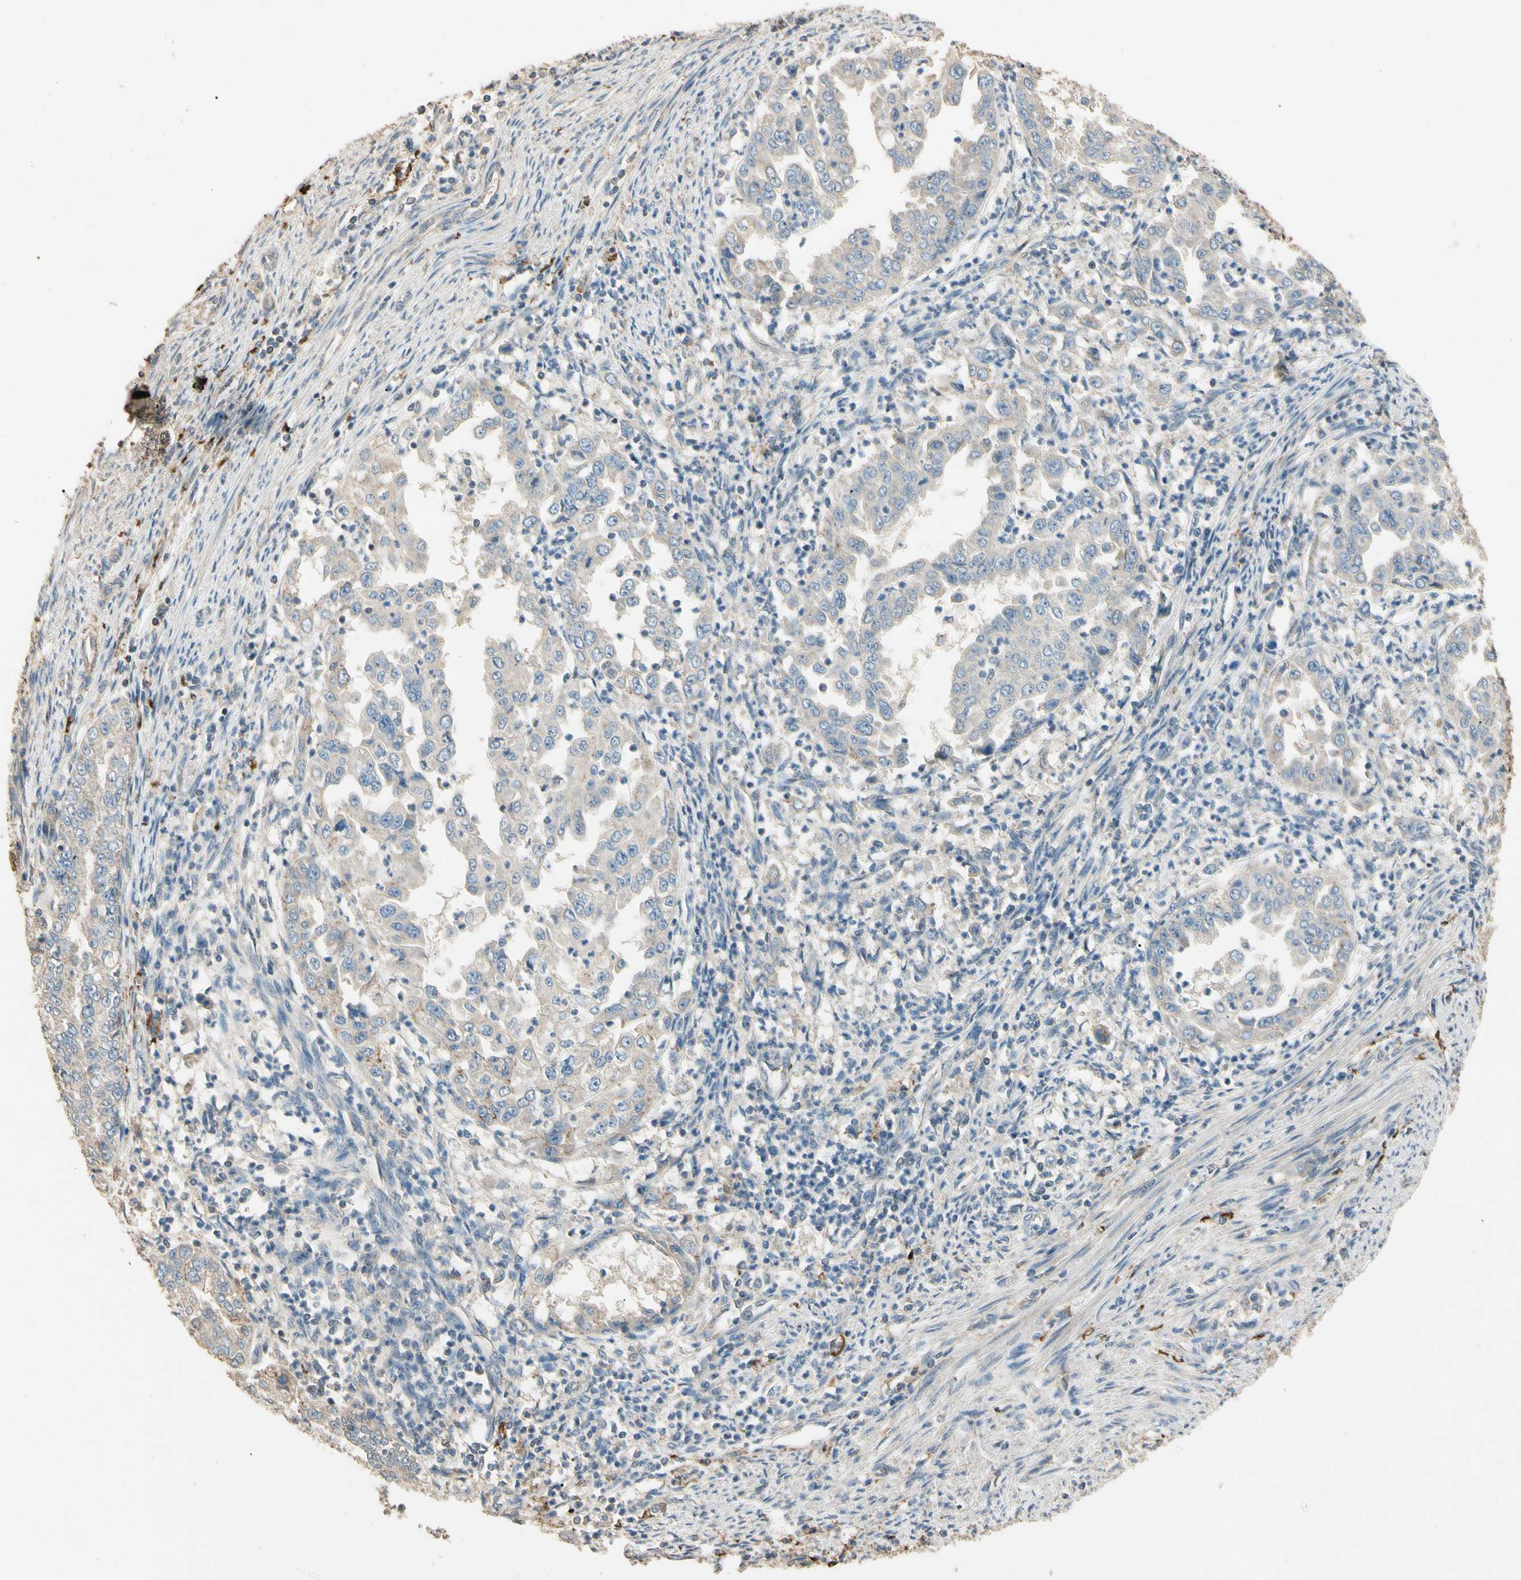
{"staining": {"intensity": "weak", "quantity": "<25%", "location": "cytoplasmic/membranous"}, "tissue": "endometrial cancer", "cell_type": "Tumor cells", "image_type": "cancer", "snomed": [{"axis": "morphology", "description": "Adenocarcinoma, NOS"}, {"axis": "topography", "description": "Endometrium"}], "caption": "Tumor cells are negative for brown protein staining in adenocarcinoma (endometrial).", "gene": "CDH6", "patient": {"sex": "female", "age": 85}}